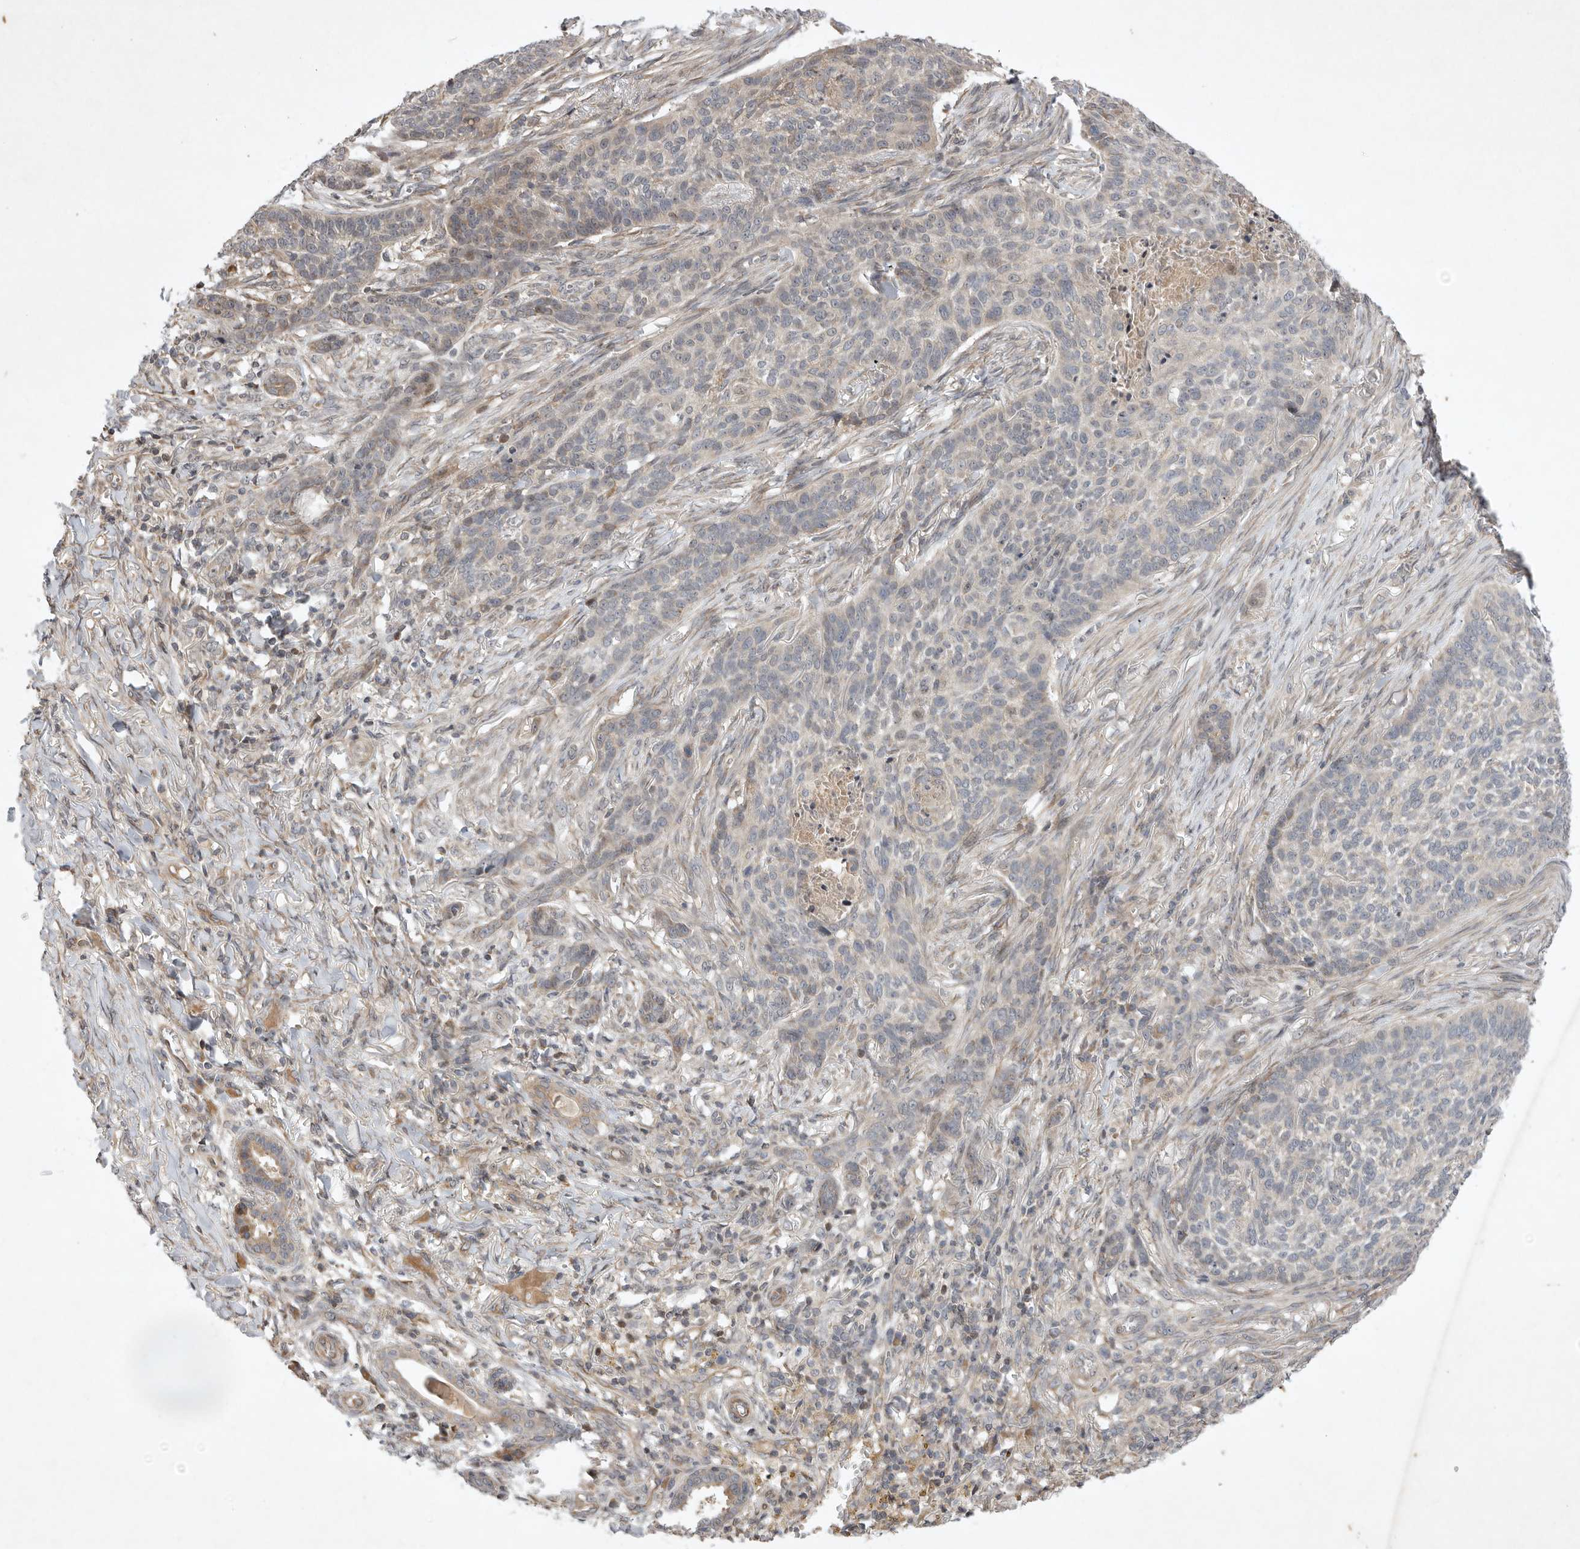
{"staining": {"intensity": "negative", "quantity": "none", "location": "none"}, "tissue": "skin cancer", "cell_type": "Tumor cells", "image_type": "cancer", "snomed": [{"axis": "morphology", "description": "Basal cell carcinoma"}, {"axis": "topography", "description": "Skin"}], "caption": "There is no significant positivity in tumor cells of skin cancer. The staining was performed using DAB to visualize the protein expression in brown, while the nuclei were stained in blue with hematoxylin (Magnification: 20x).", "gene": "EIF2AK1", "patient": {"sex": "male", "age": 85}}